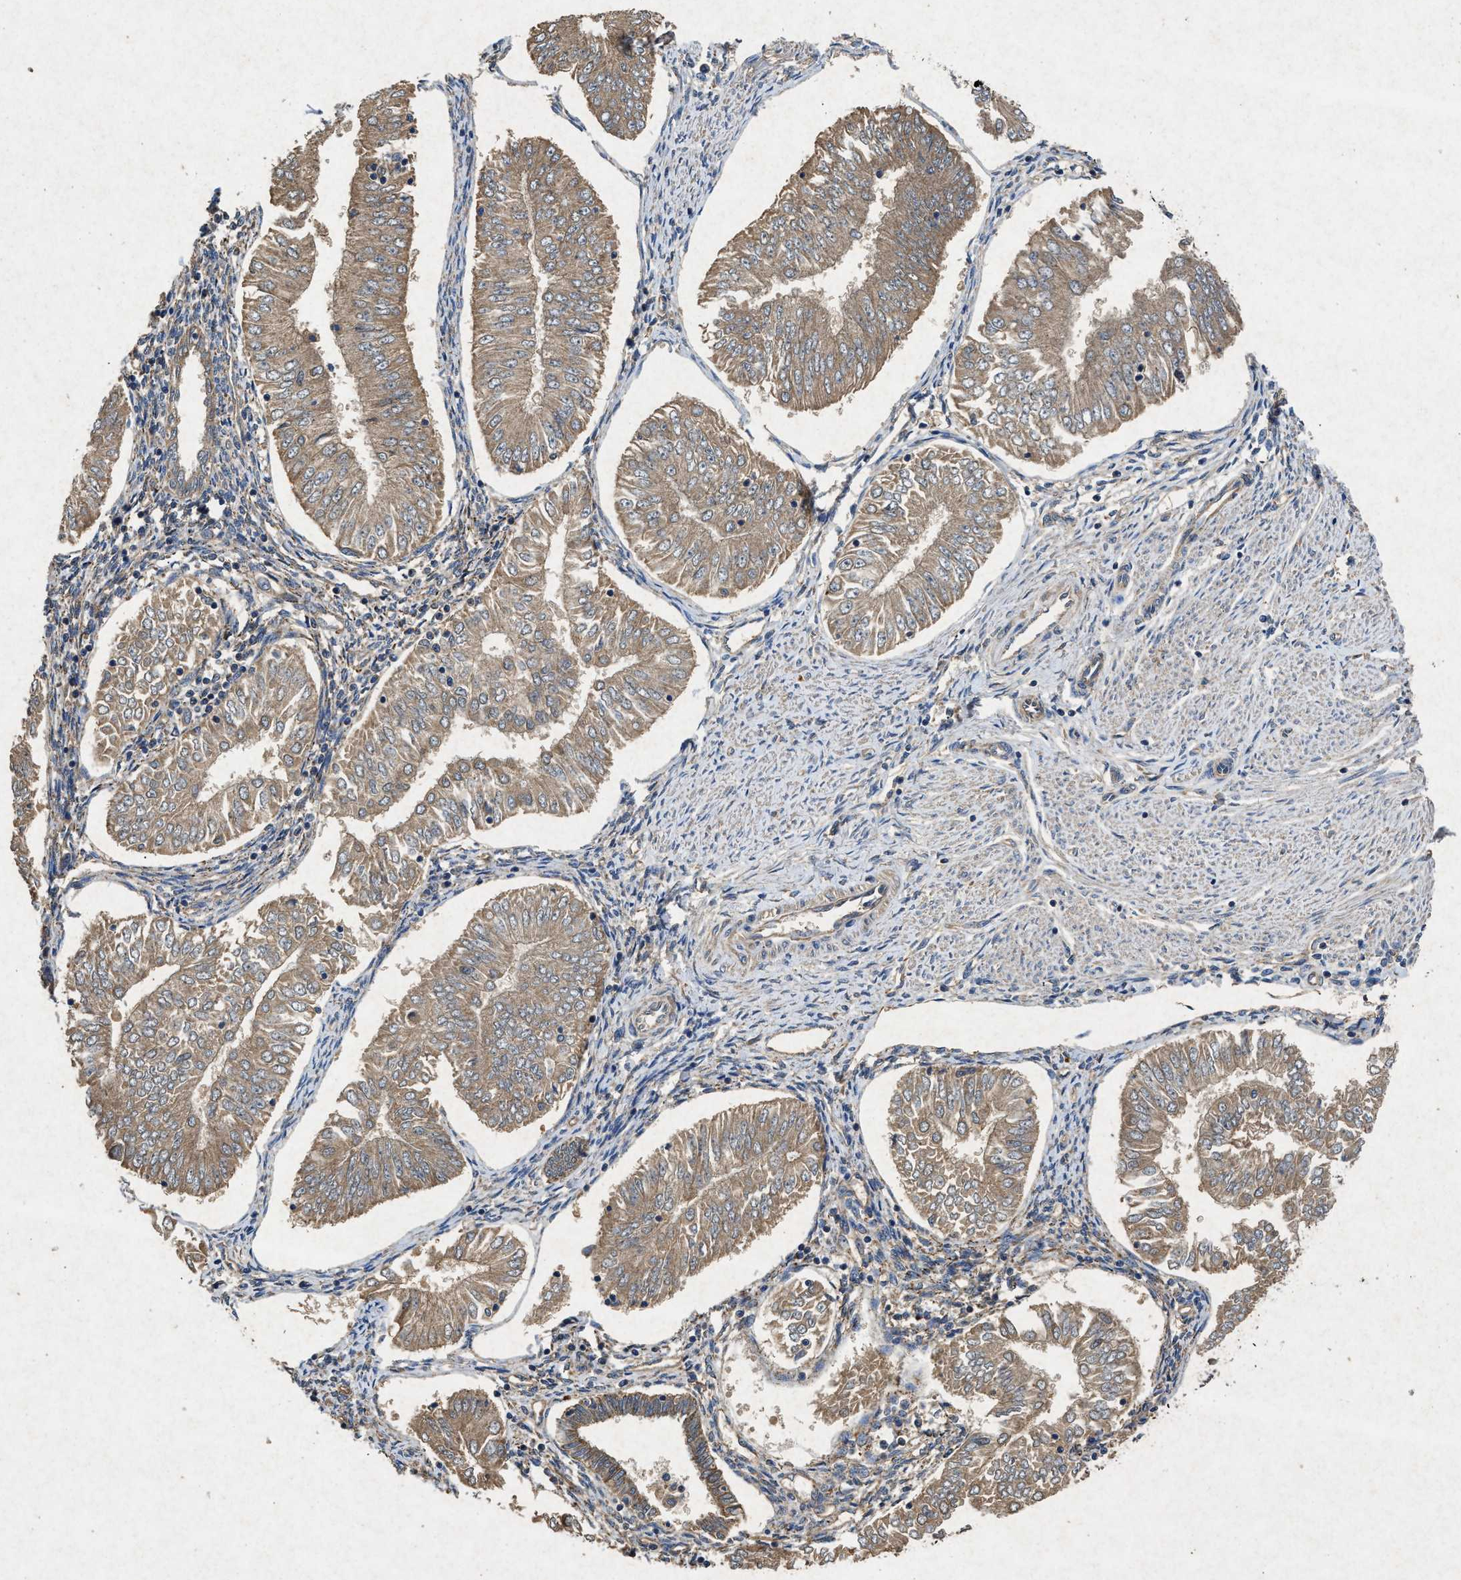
{"staining": {"intensity": "weak", "quantity": ">75%", "location": "cytoplasmic/membranous"}, "tissue": "endometrial cancer", "cell_type": "Tumor cells", "image_type": "cancer", "snomed": [{"axis": "morphology", "description": "Adenocarcinoma, NOS"}, {"axis": "topography", "description": "Endometrium"}], "caption": "IHC of adenocarcinoma (endometrial) exhibits low levels of weak cytoplasmic/membranous positivity in approximately >75% of tumor cells.", "gene": "CDK15", "patient": {"sex": "female", "age": 53}}